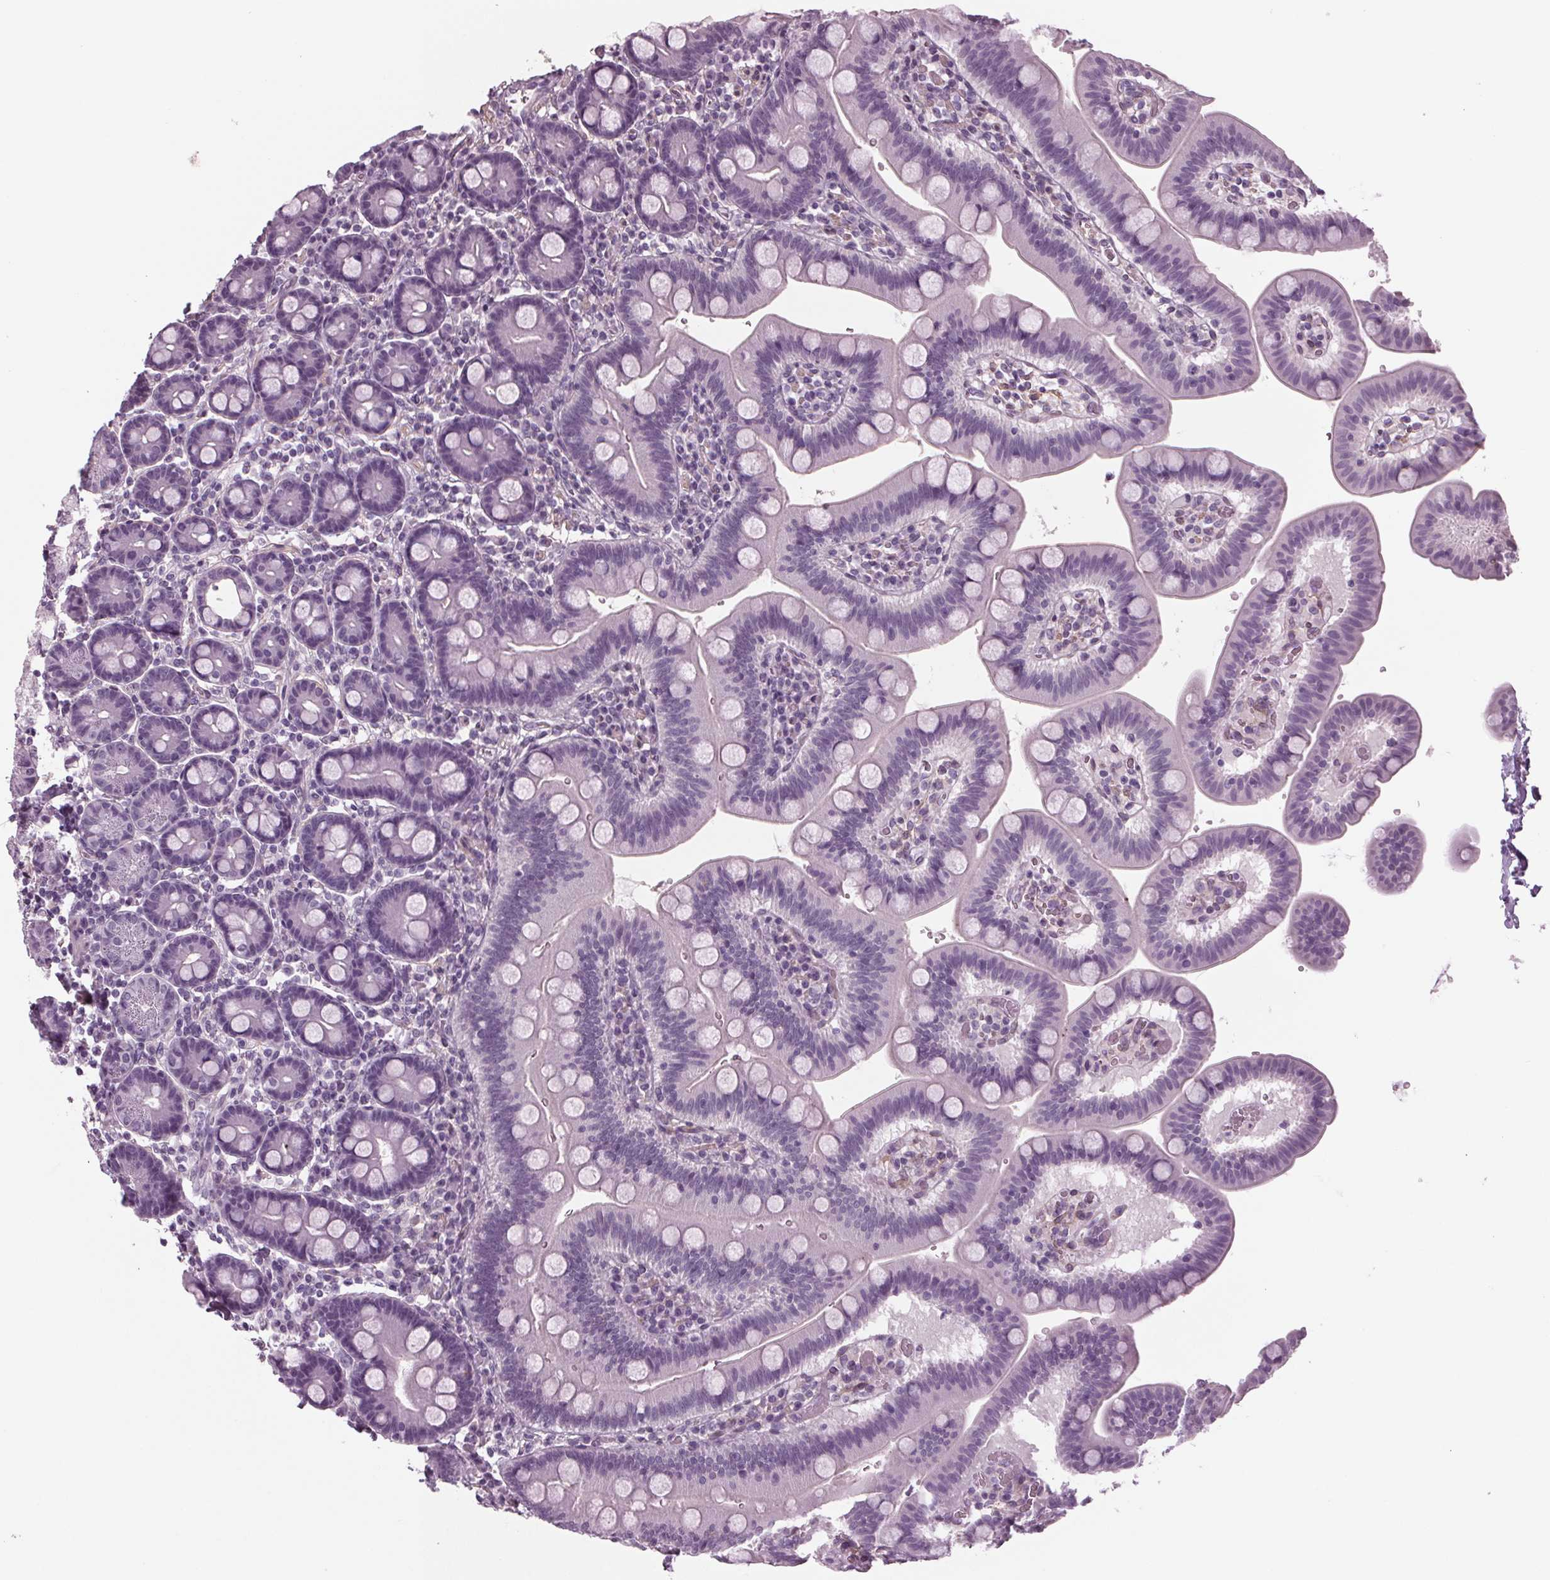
{"staining": {"intensity": "negative", "quantity": "none", "location": "none"}, "tissue": "duodenum", "cell_type": "Glandular cells", "image_type": "normal", "snomed": [{"axis": "morphology", "description": "Normal tissue, NOS"}, {"axis": "topography", "description": "Pancreas"}, {"axis": "topography", "description": "Duodenum"}], "caption": "Micrograph shows no significant protein staining in glandular cells of normal duodenum. (DAB (3,3'-diaminobenzidine) IHC visualized using brightfield microscopy, high magnification).", "gene": "BHLHE22", "patient": {"sex": "male", "age": 59}}